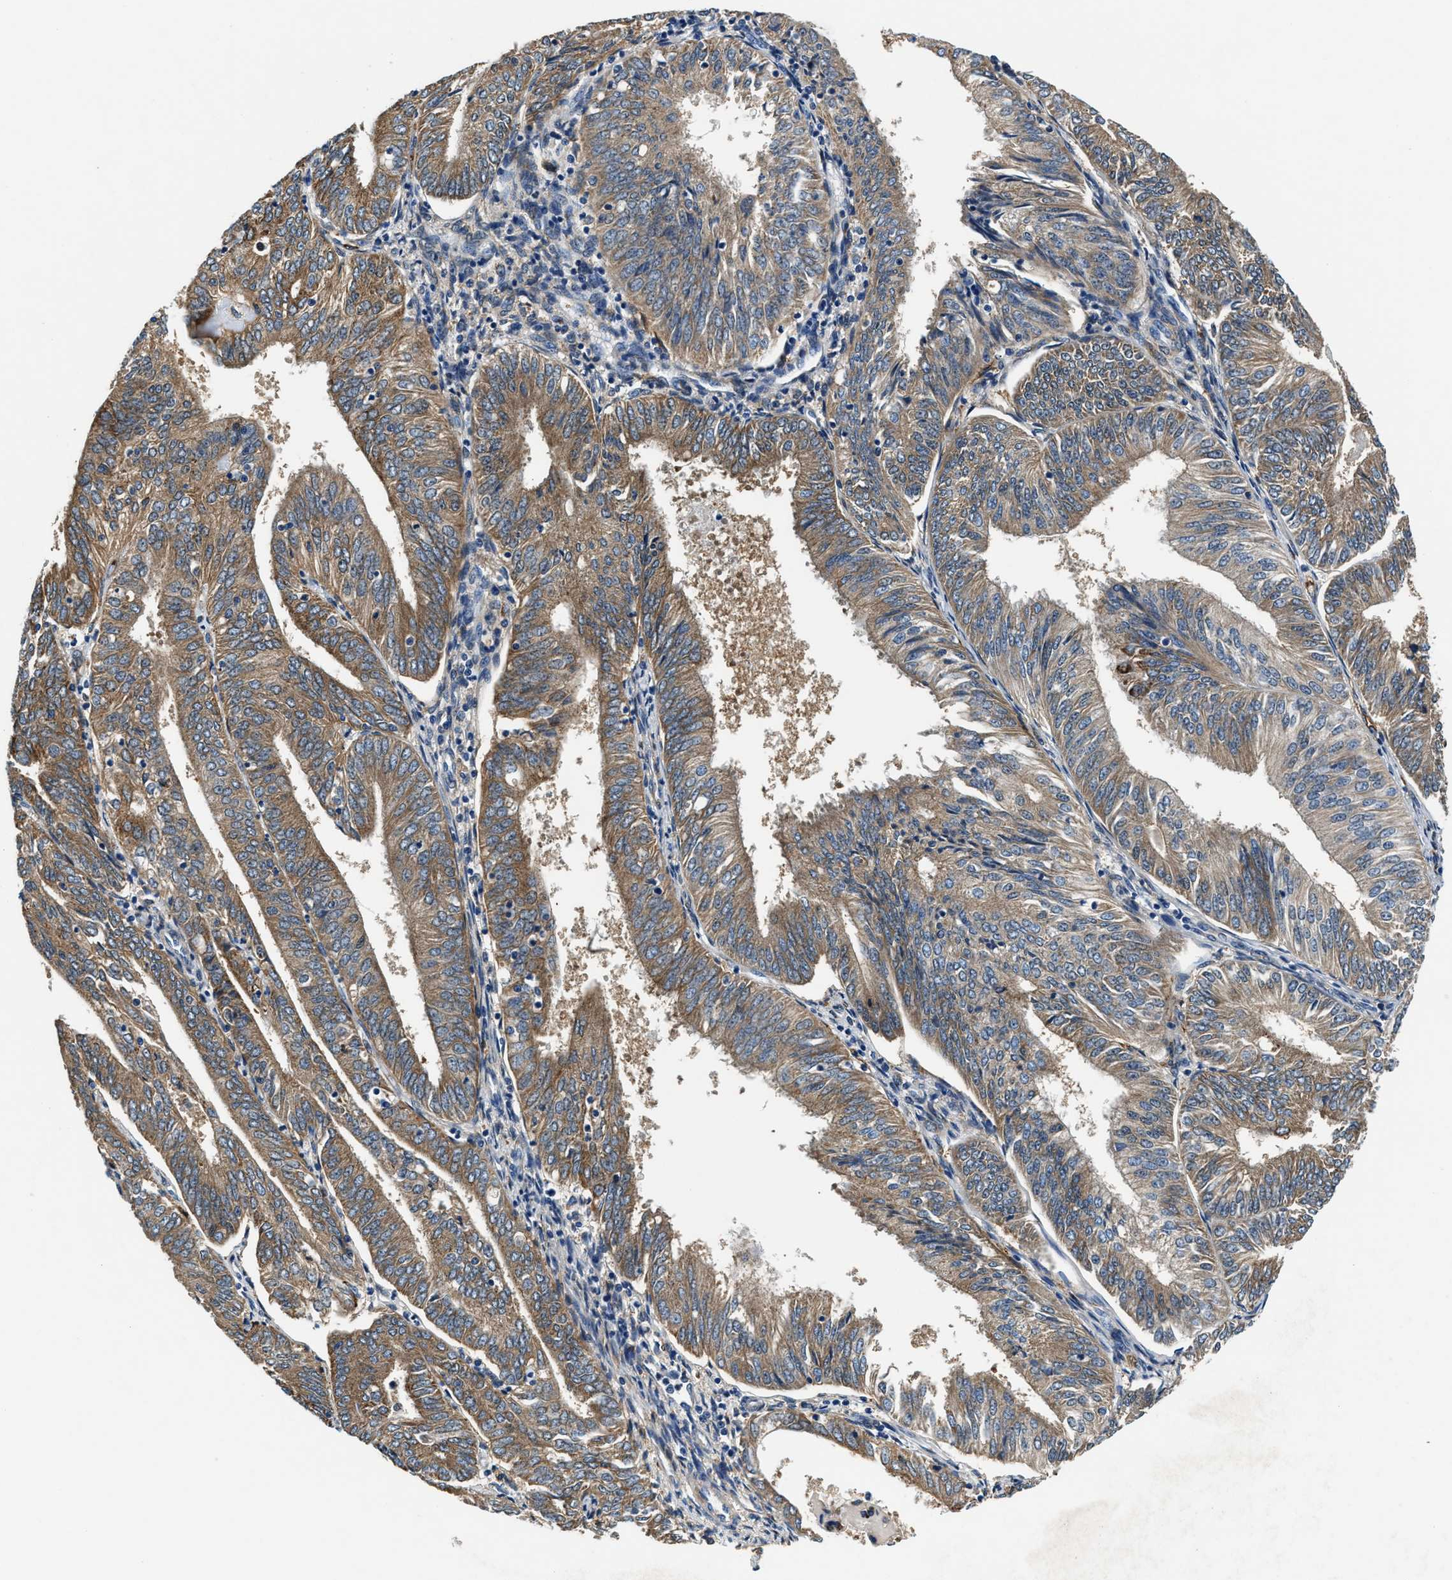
{"staining": {"intensity": "moderate", "quantity": ">75%", "location": "cytoplasmic/membranous"}, "tissue": "endometrial cancer", "cell_type": "Tumor cells", "image_type": "cancer", "snomed": [{"axis": "morphology", "description": "Adenocarcinoma, NOS"}, {"axis": "topography", "description": "Endometrium"}], "caption": "A photomicrograph showing moderate cytoplasmic/membranous expression in approximately >75% of tumor cells in endometrial cancer (adenocarcinoma), as visualized by brown immunohistochemical staining.", "gene": "PRTFDC1", "patient": {"sex": "female", "age": 58}}